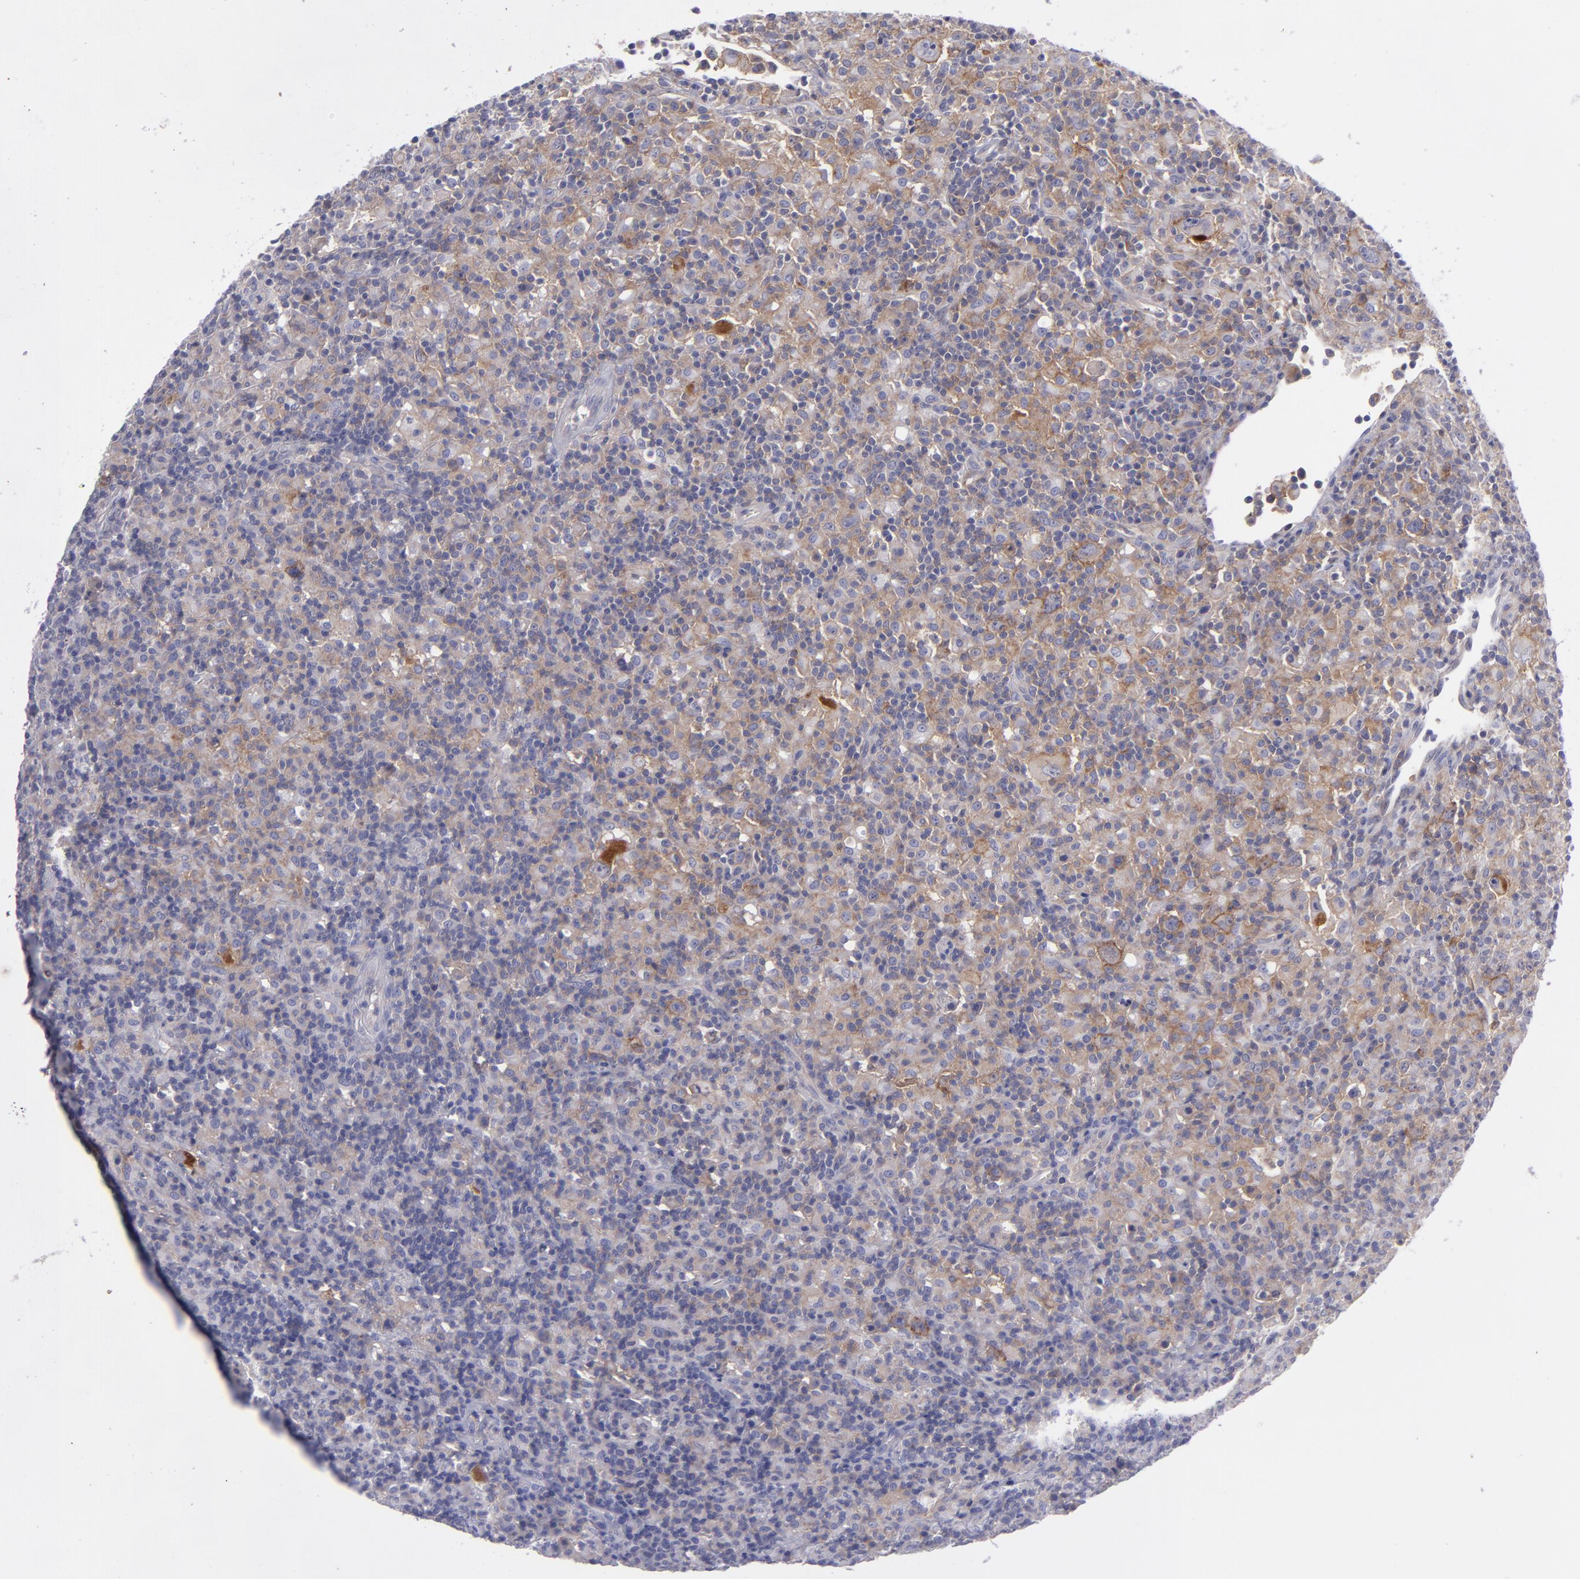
{"staining": {"intensity": "weak", "quantity": "25%-75%", "location": "cytoplasmic/membranous"}, "tissue": "lymphoma", "cell_type": "Tumor cells", "image_type": "cancer", "snomed": [{"axis": "morphology", "description": "Hodgkin's disease, NOS"}, {"axis": "topography", "description": "Lymph node"}], "caption": "Approximately 25%-75% of tumor cells in human lymphoma exhibit weak cytoplasmic/membranous protein staining as visualized by brown immunohistochemical staining.", "gene": "BSG", "patient": {"sex": "male", "age": 46}}